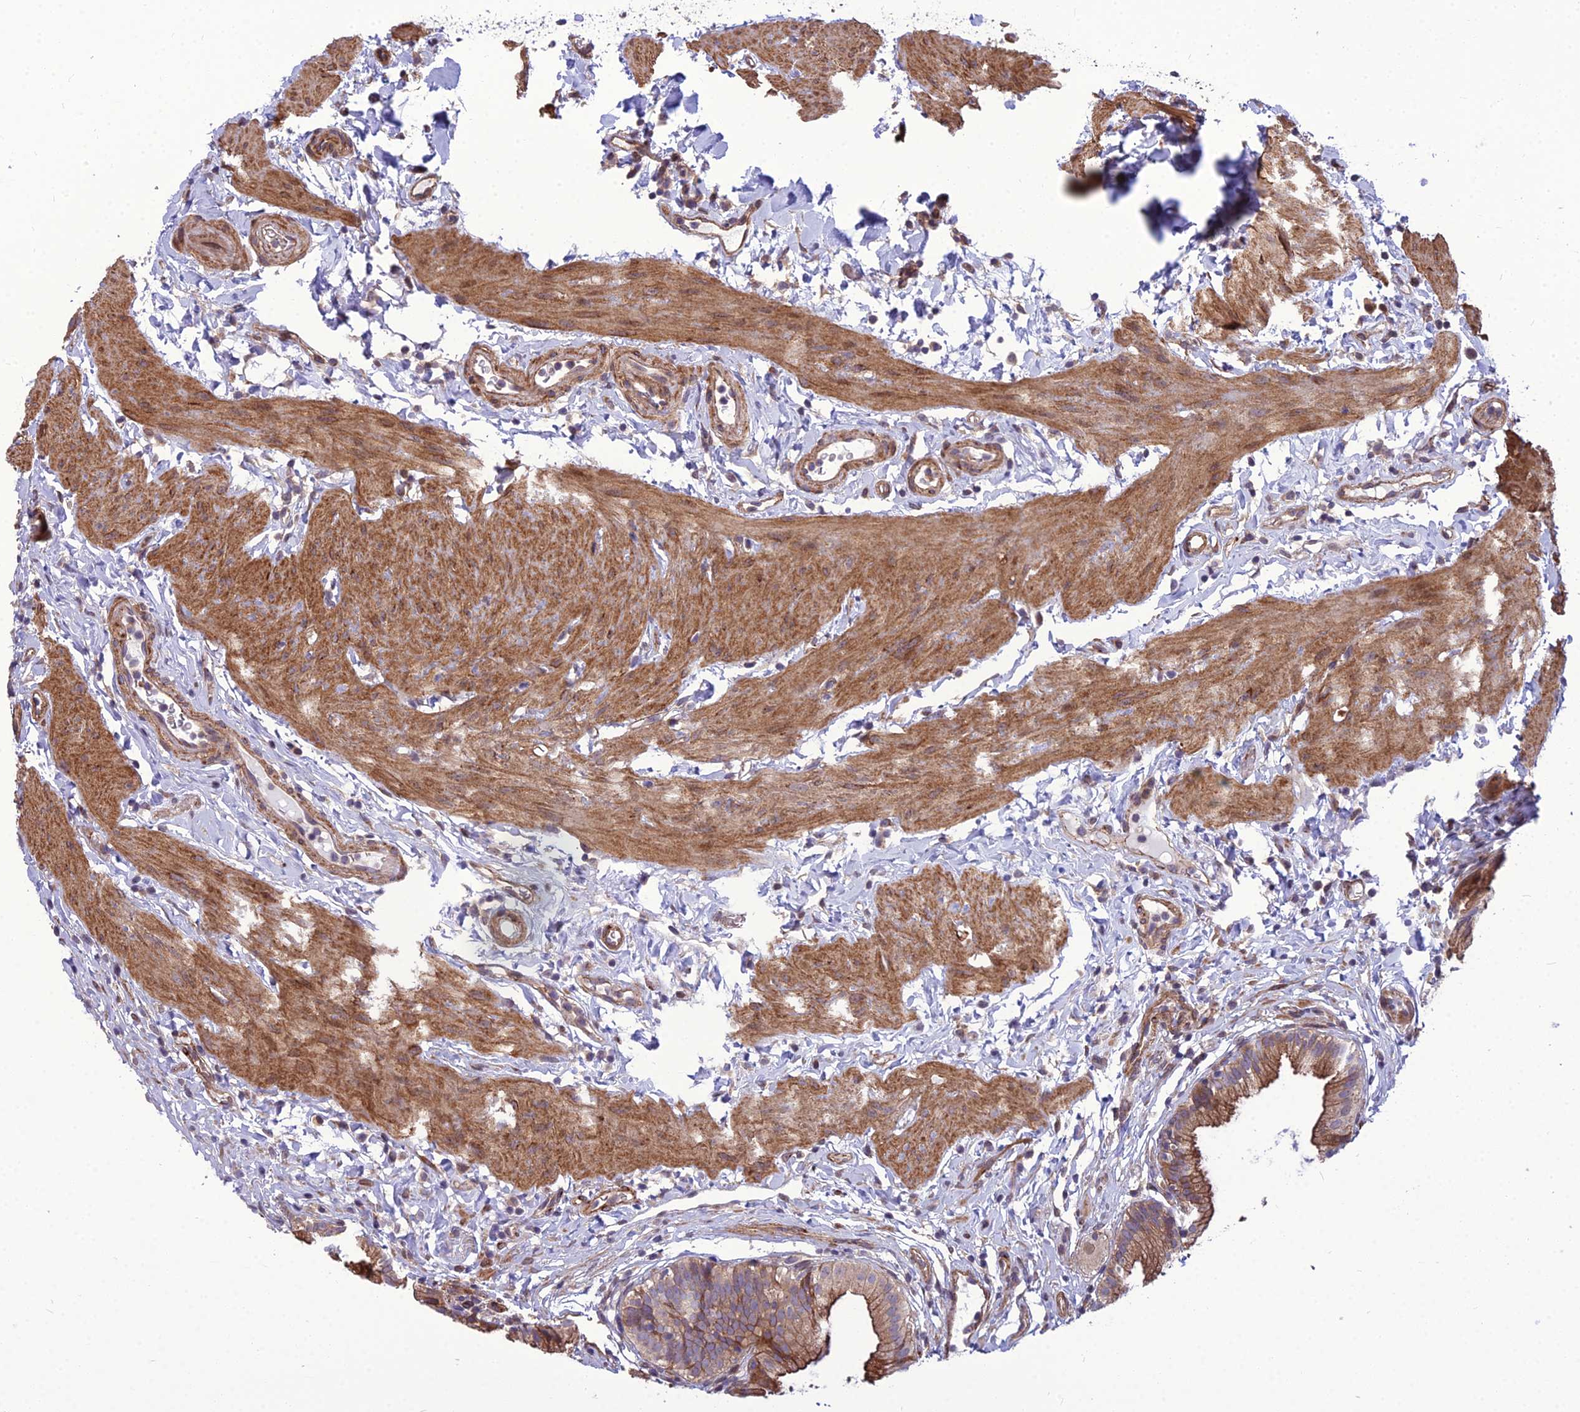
{"staining": {"intensity": "moderate", "quantity": ">75%", "location": "cytoplasmic/membranous"}, "tissue": "gallbladder", "cell_type": "Glandular cells", "image_type": "normal", "snomed": [{"axis": "morphology", "description": "Normal tissue, NOS"}, {"axis": "topography", "description": "Gallbladder"}], "caption": "The histopathology image reveals a brown stain indicating the presence of a protein in the cytoplasmic/membranous of glandular cells in gallbladder.", "gene": "TSPYL2", "patient": {"sex": "female", "age": 46}}